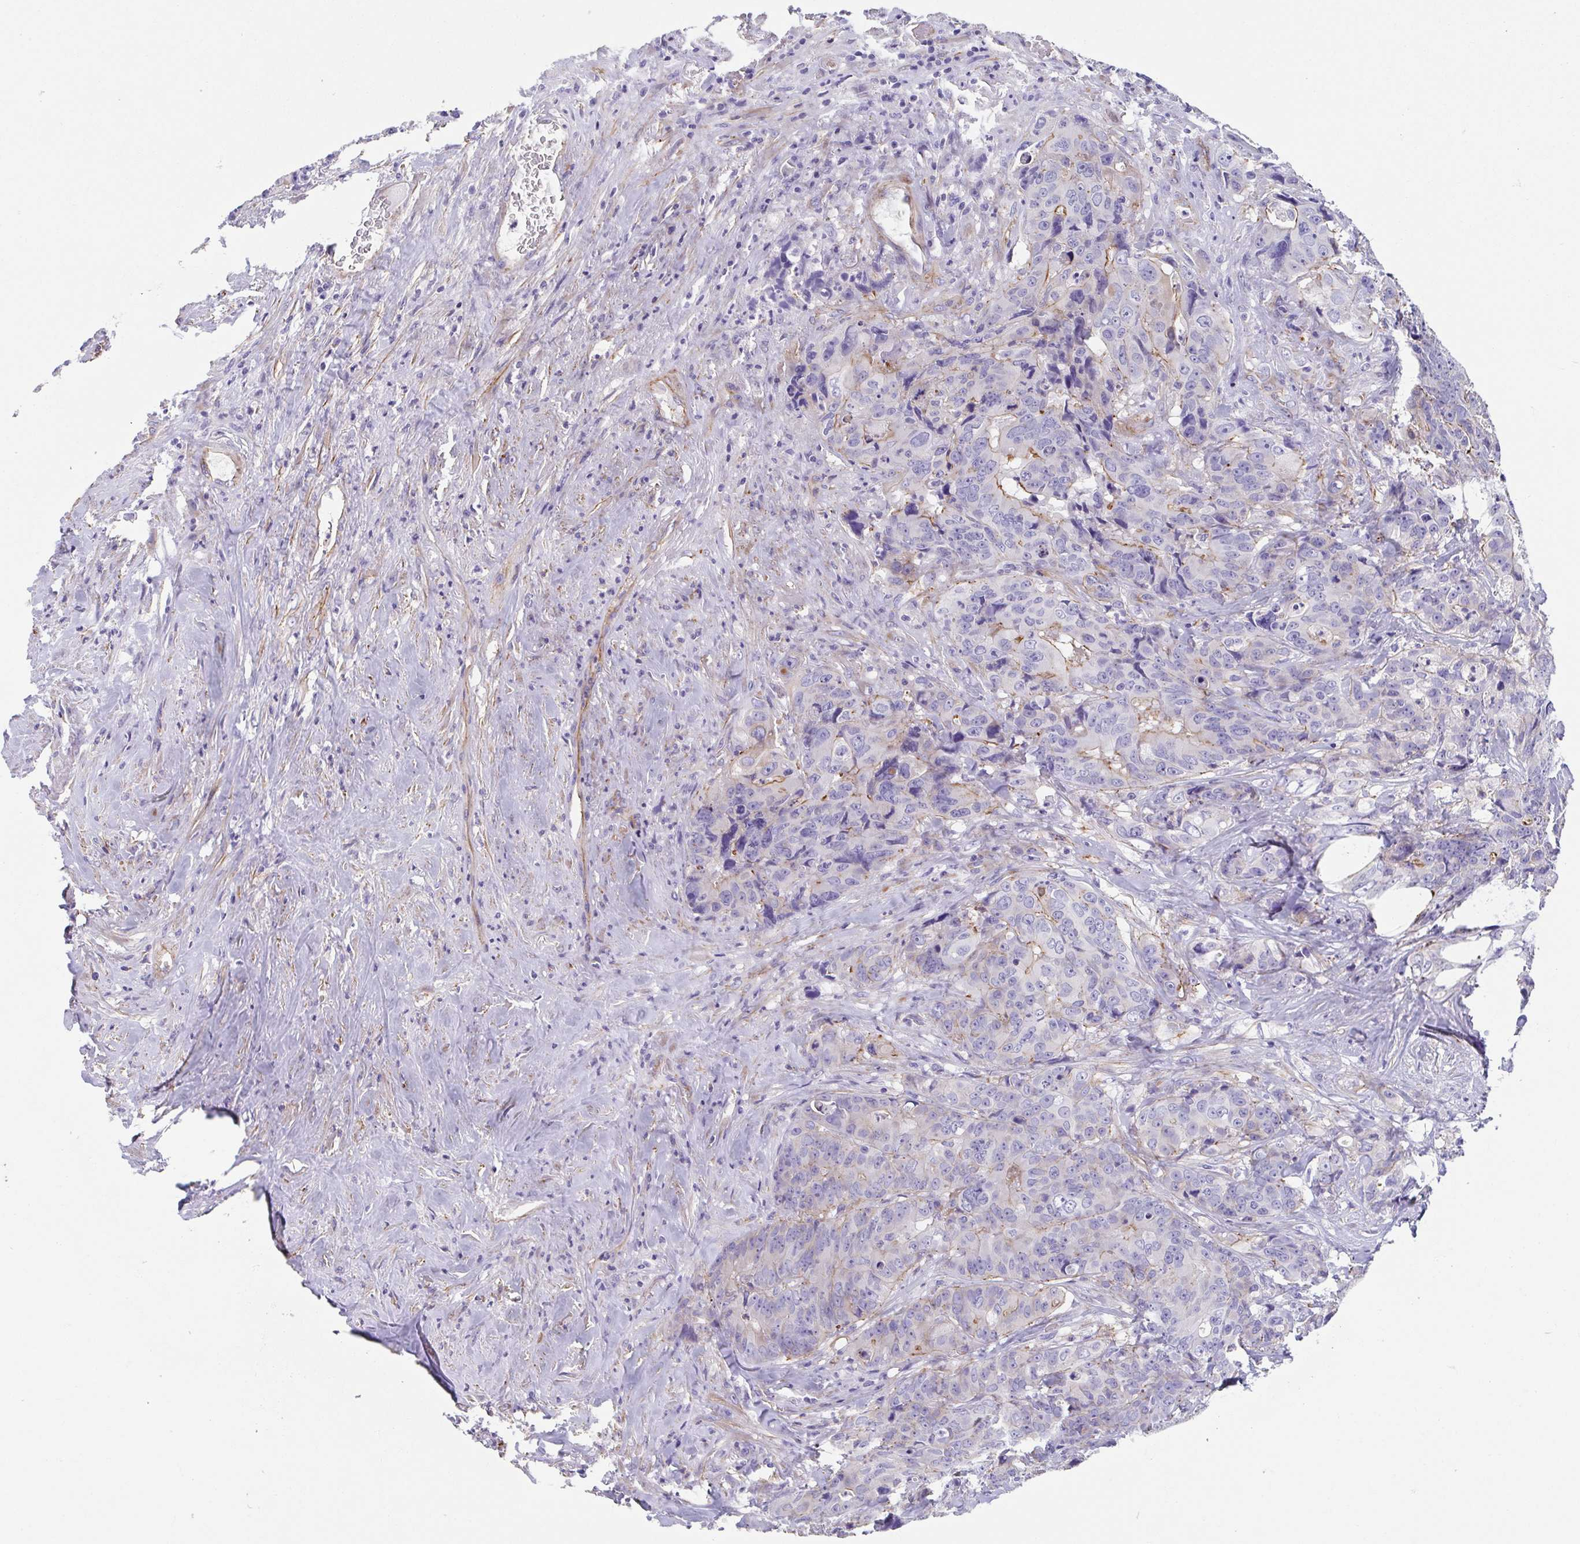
{"staining": {"intensity": "weak", "quantity": "<25%", "location": "cytoplasmic/membranous"}, "tissue": "colorectal cancer", "cell_type": "Tumor cells", "image_type": "cancer", "snomed": [{"axis": "morphology", "description": "Adenocarcinoma, NOS"}, {"axis": "topography", "description": "Rectum"}], "caption": "Tumor cells show no significant protein expression in adenocarcinoma (colorectal).", "gene": "TRAM2", "patient": {"sex": "female", "age": 62}}